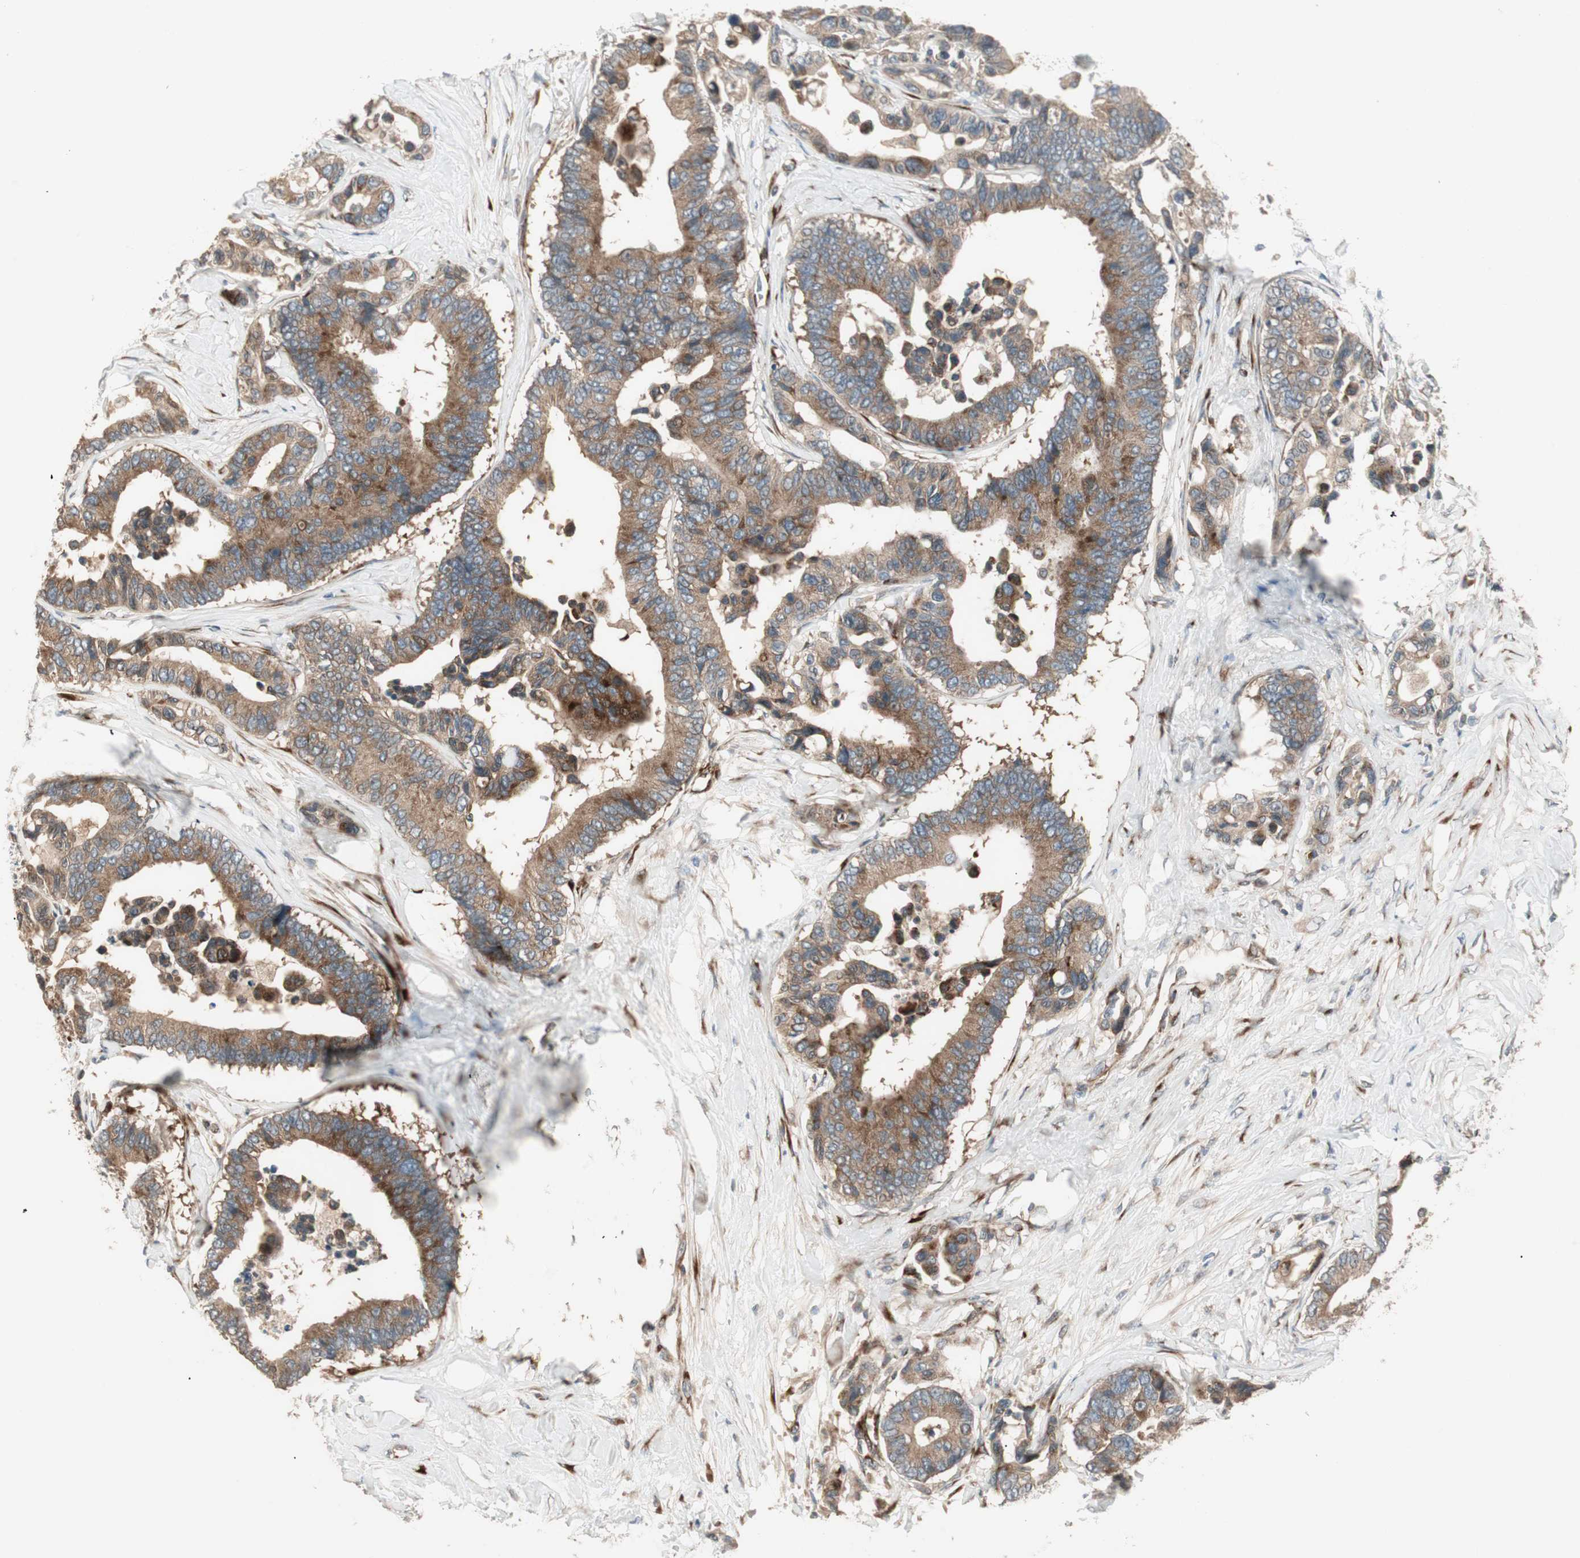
{"staining": {"intensity": "strong", "quantity": ">75%", "location": "cytoplasmic/membranous"}, "tissue": "colorectal cancer", "cell_type": "Tumor cells", "image_type": "cancer", "snomed": [{"axis": "morphology", "description": "Normal tissue, NOS"}, {"axis": "morphology", "description": "Adenocarcinoma, NOS"}, {"axis": "topography", "description": "Colon"}], "caption": "IHC photomicrograph of neoplastic tissue: colorectal cancer stained using immunohistochemistry (IHC) shows high levels of strong protein expression localized specifically in the cytoplasmic/membranous of tumor cells, appearing as a cytoplasmic/membranous brown color.", "gene": "PPP2R5E", "patient": {"sex": "male", "age": 82}}